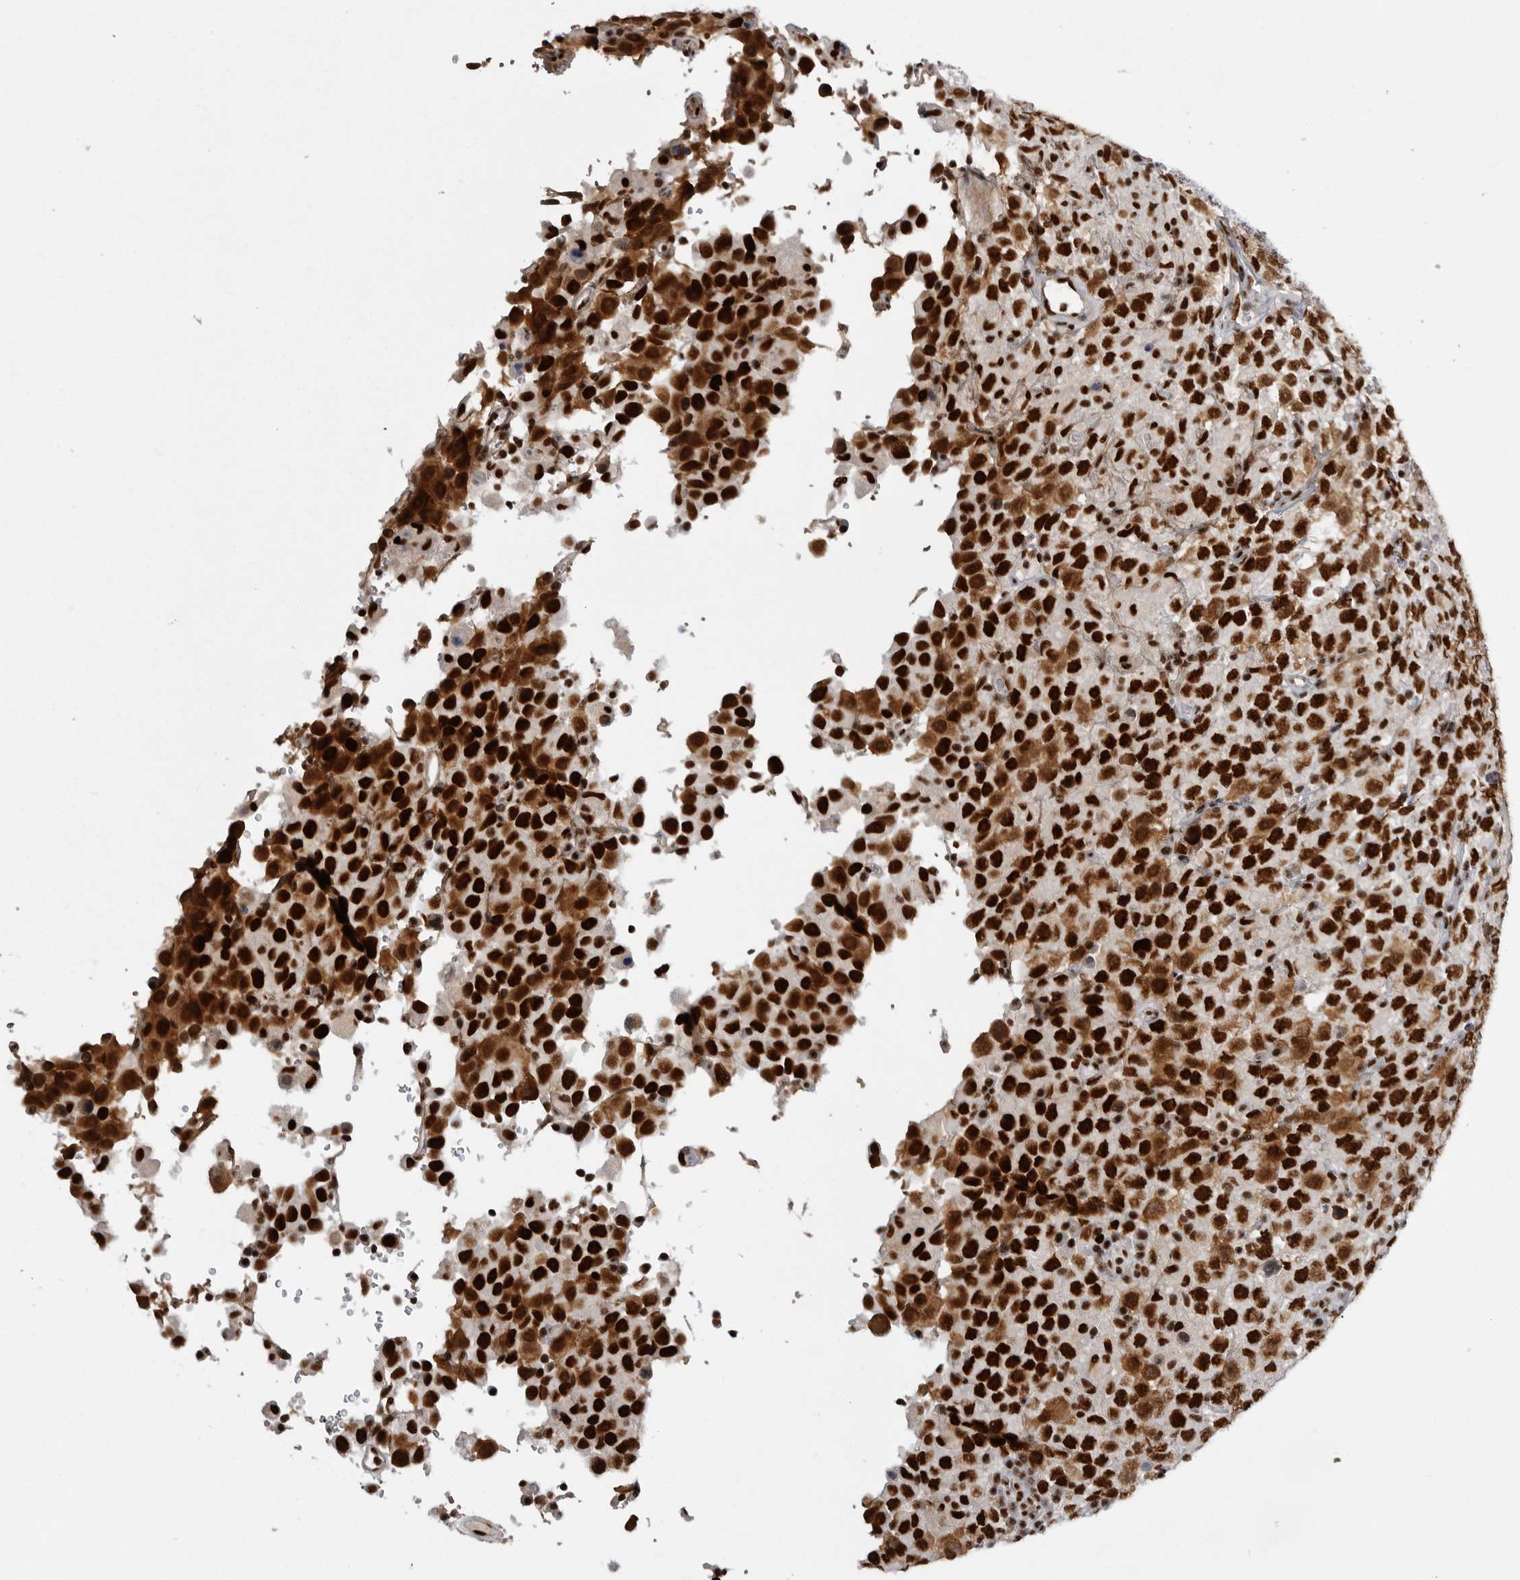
{"staining": {"intensity": "strong", "quantity": ">75%", "location": "cytoplasmic/membranous,nuclear"}, "tissue": "testis cancer", "cell_type": "Tumor cells", "image_type": "cancer", "snomed": [{"axis": "morphology", "description": "Seminoma, NOS"}, {"axis": "topography", "description": "Testis"}], "caption": "This image shows IHC staining of human seminoma (testis), with high strong cytoplasmic/membranous and nuclear expression in about >75% of tumor cells.", "gene": "PPP1R8", "patient": {"sex": "male", "age": 41}}